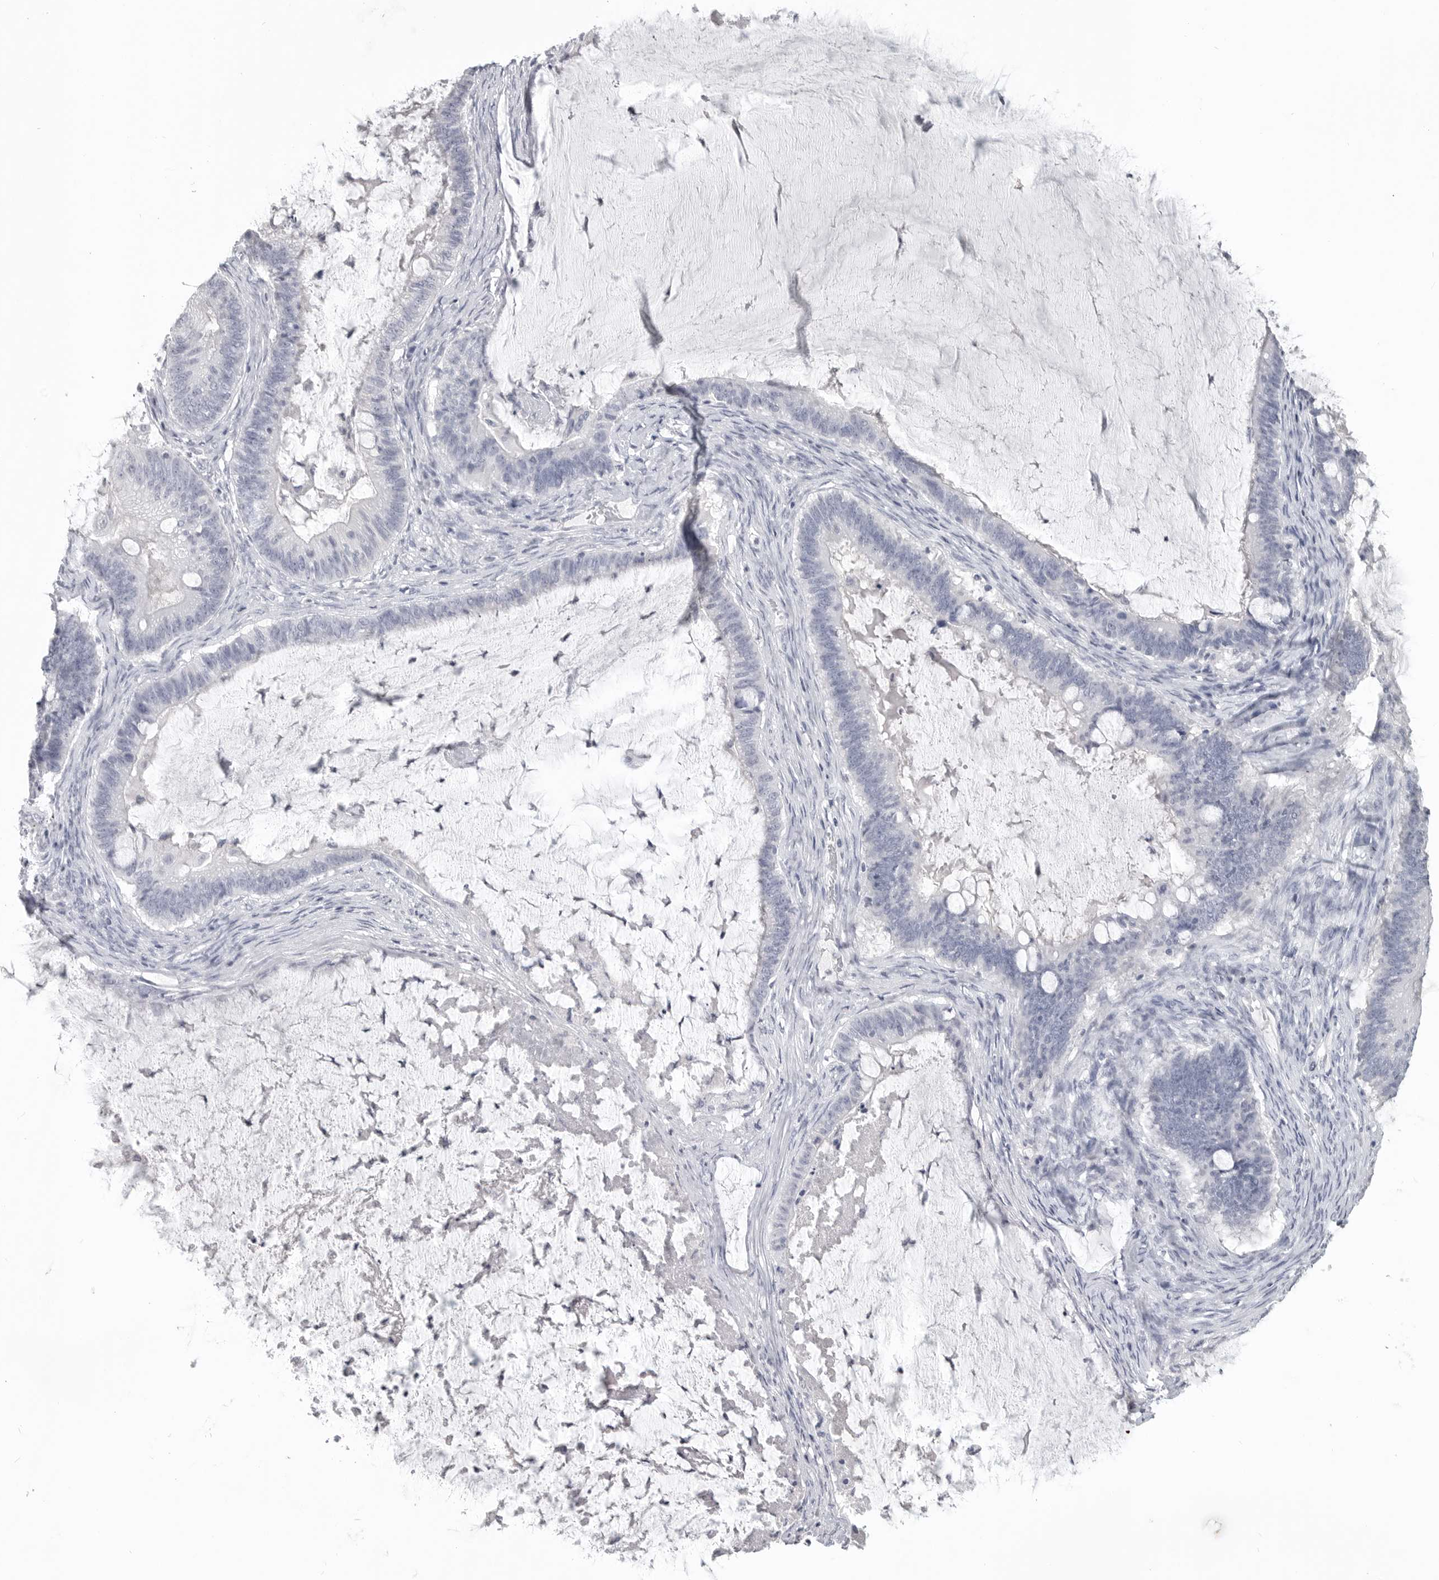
{"staining": {"intensity": "negative", "quantity": "none", "location": "none"}, "tissue": "ovarian cancer", "cell_type": "Tumor cells", "image_type": "cancer", "snomed": [{"axis": "morphology", "description": "Cystadenocarcinoma, mucinous, NOS"}, {"axis": "topography", "description": "Ovary"}], "caption": "An immunohistochemistry image of ovarian cancer (mucinous cystadenocarcinoma) is shown. There is no staining in tumor cells of ovarian cancer (mucinous cystadenocarcinoma).", "gene": "LY6D", "patient": {"sex": "female", "age": 61}}